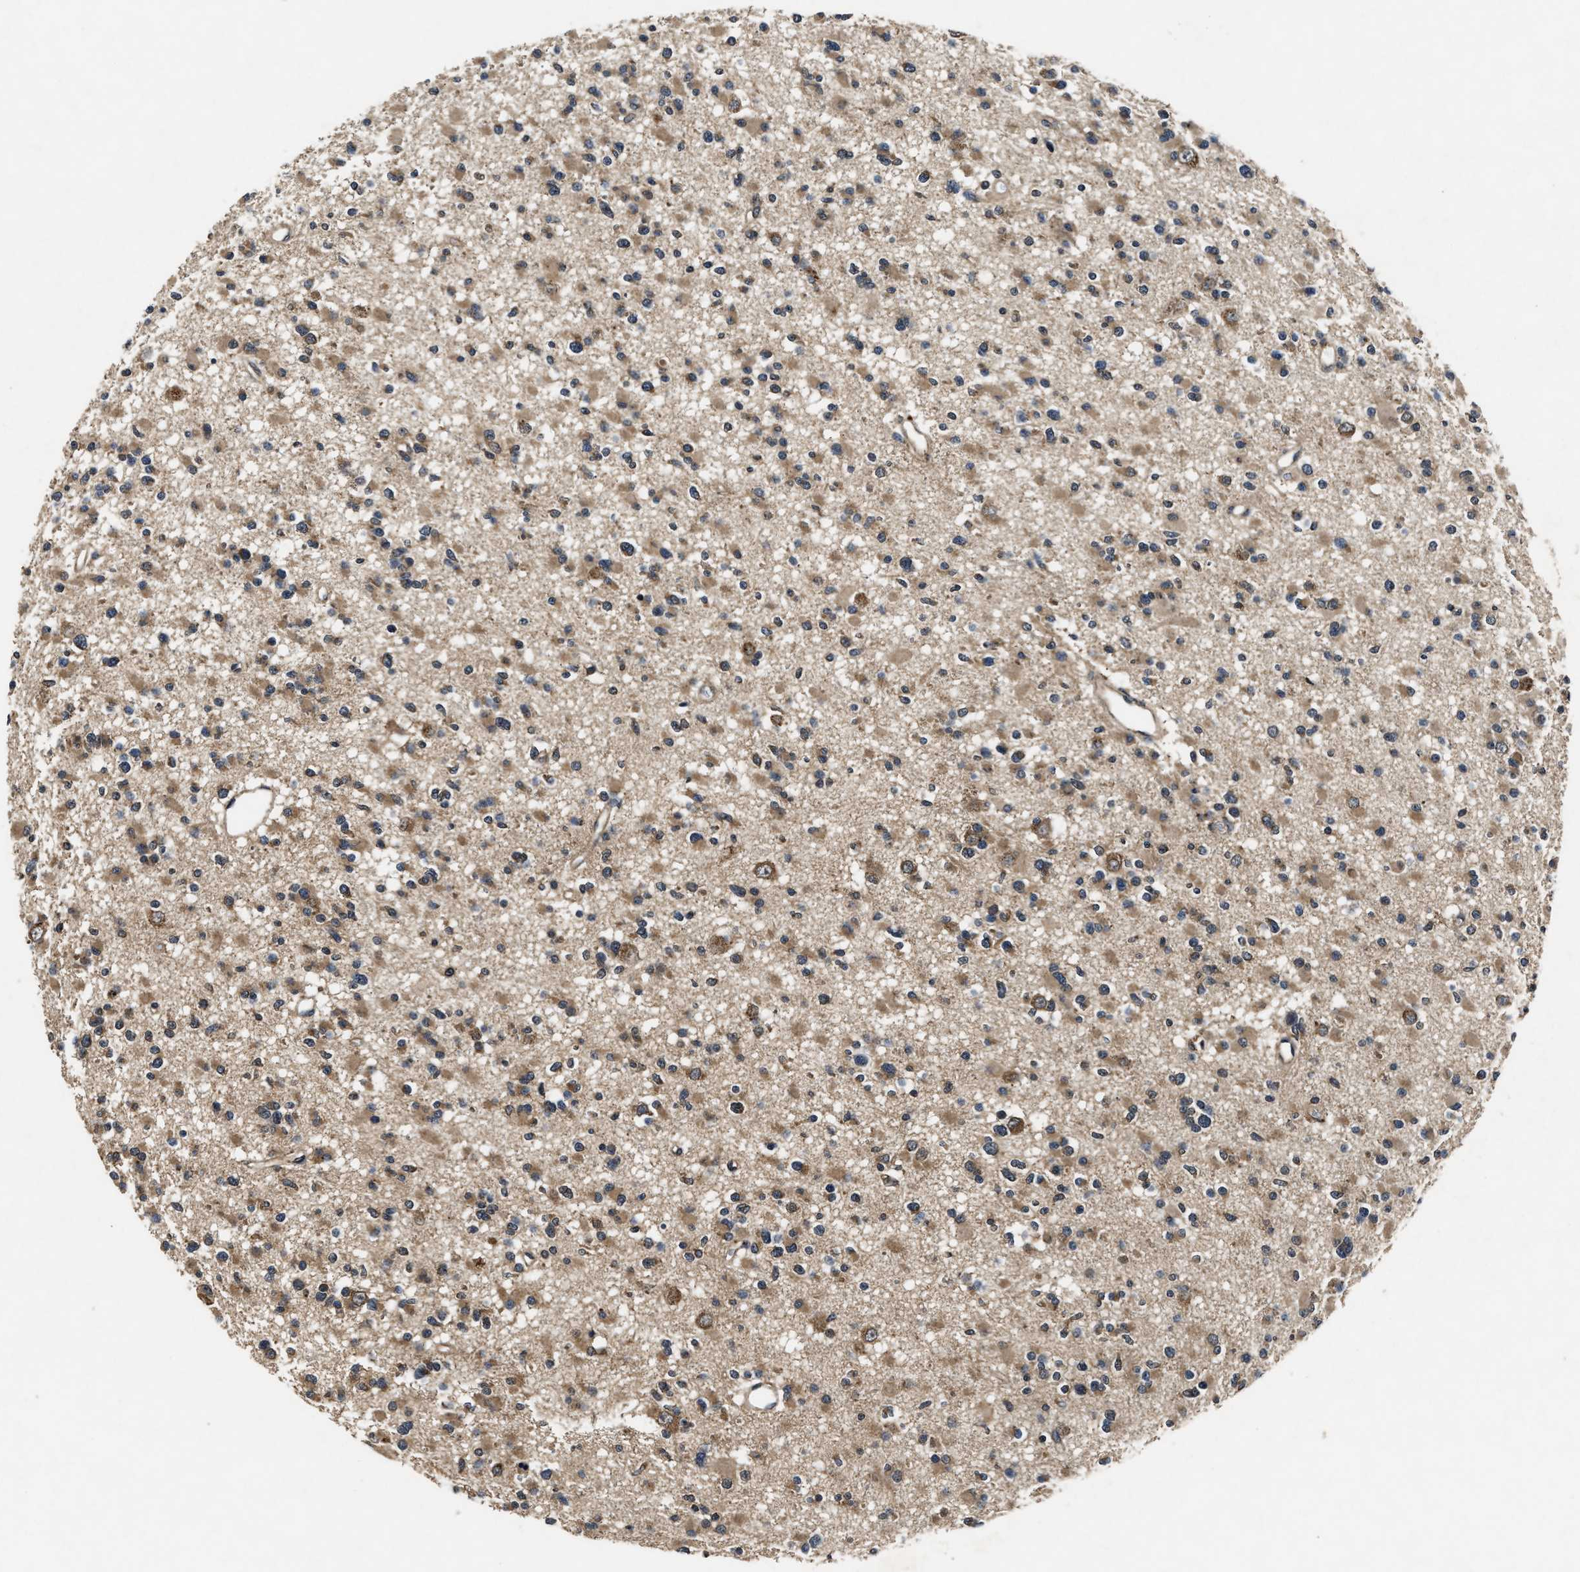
{"staining": {"intensity": "moderate", "quantity": ">75%", "location": "cytoplasmic/membranous"}, "tissue": "glioma", "cell_type": "Tumor cells", "image_type": "cancer", "snomed": [{"axis": "morphology", "description": "Glioma, malignant, Low grade"}, {"axis": "topography", "description": "Brain"}], "caption": "Immunohistochemical staining of low-grade glioma (malignant) shows medium levels of moderate cytoplasmic/membranous expression in about >75% of tumor cells. The staining was performed using DAB, with brown indicating positive protein expression. Nuclei are stained blue with hematoxylin.", "gene": "PDAP1", "patient": {"sex": "female", "age": 22}}